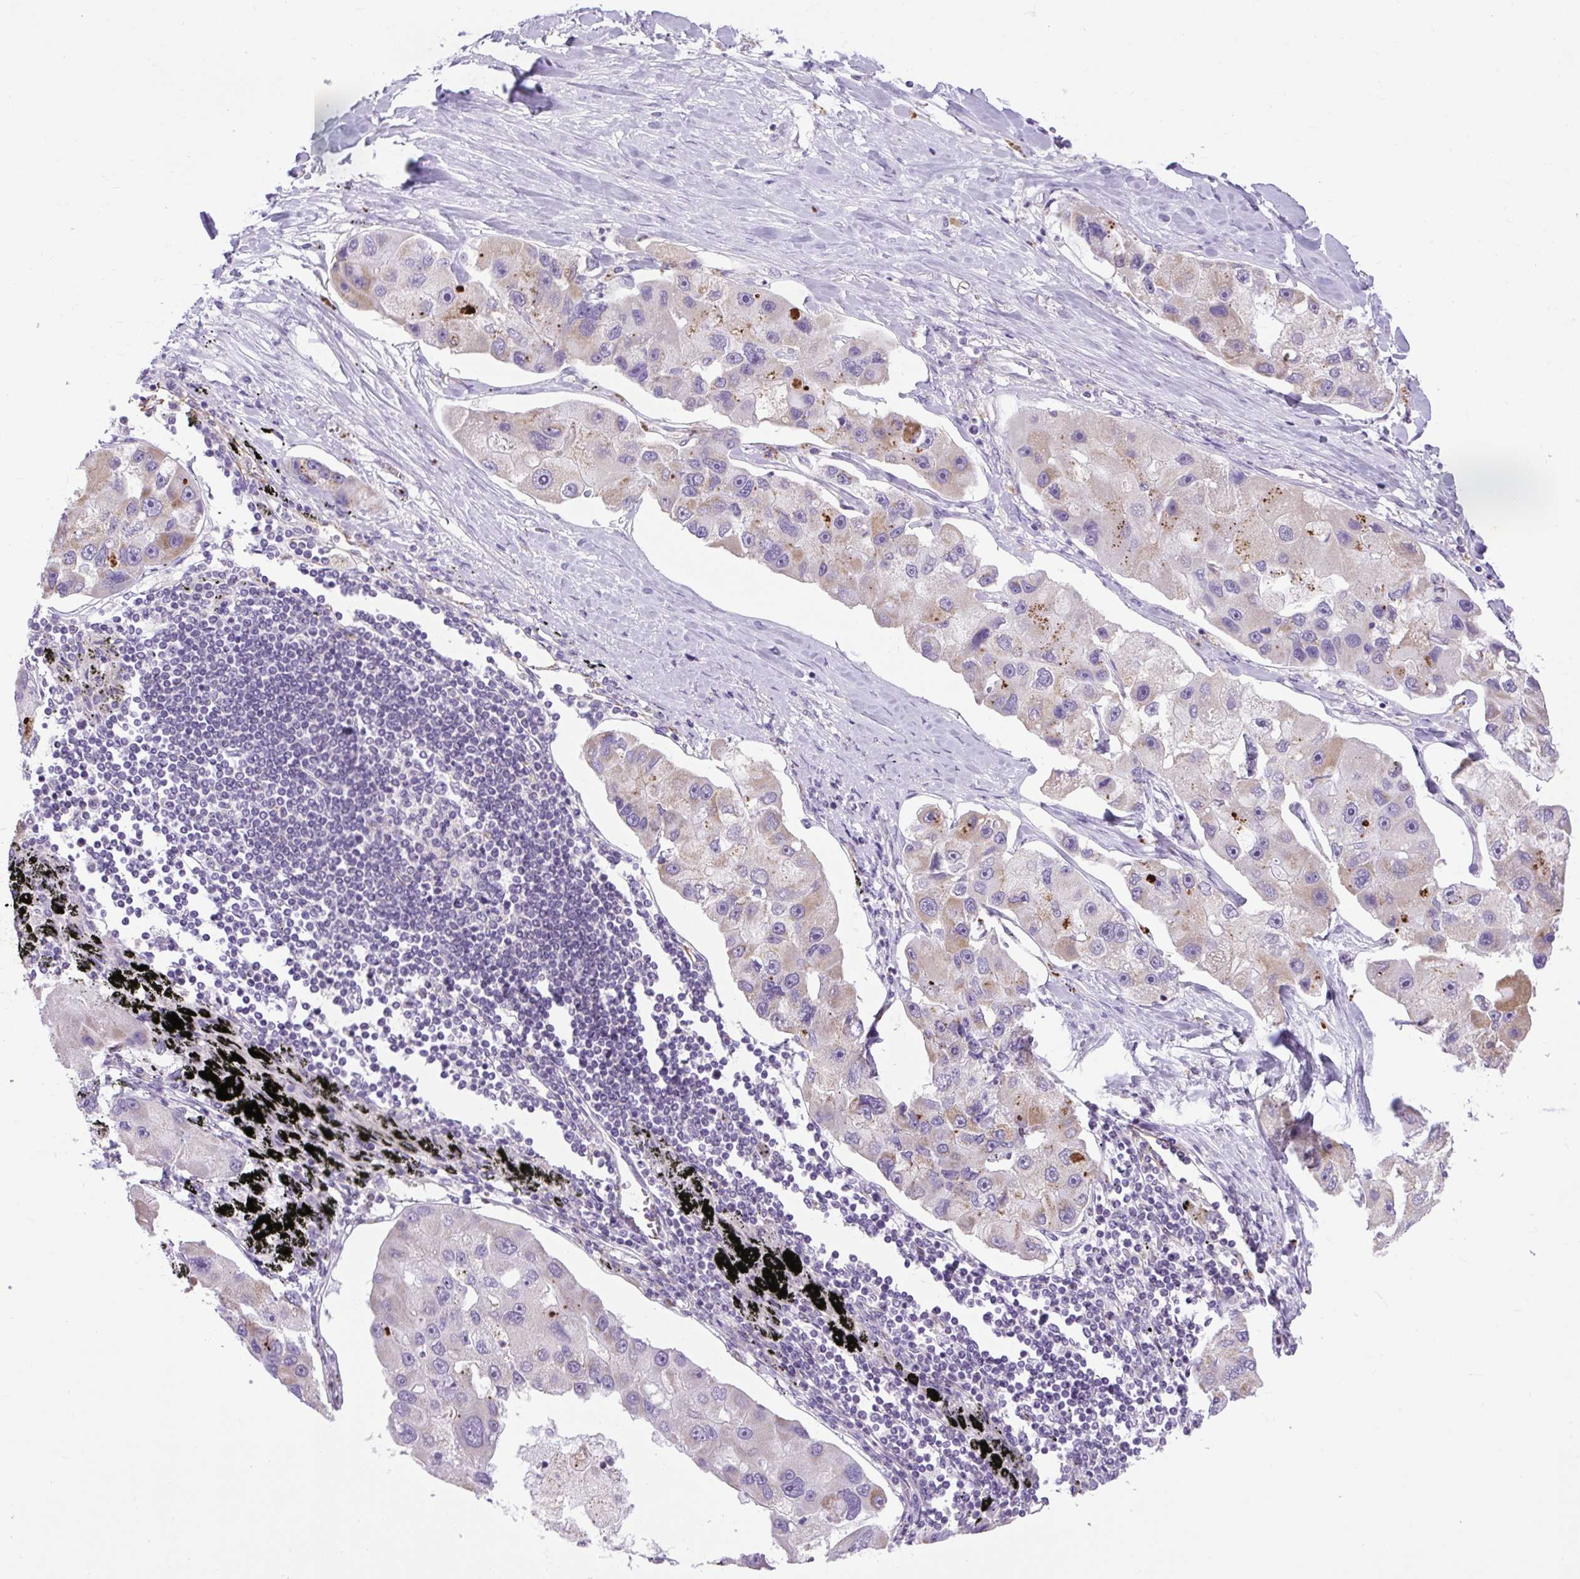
{"staining": {"intensity": "moderate", "quantity": "<25%", "location": "cytoplasmic/membranous"}, "tissue": "lung cancer", "cell_type": "Tumor cells", "image_type": "cancer", "snomed": [{"axis": "morphology", "description": "Adenocarcinoma, NOS"}, {"axis": "topography", "description": "Lung"}], "caption": "A photomicrograph of lung adenocarcinoma stained for a protein reveals moderate cytoplasmic/membranous brown staining in tumor cells.", "gene": "RNASE10", "patient": {"sex": "female", "age": 54}}